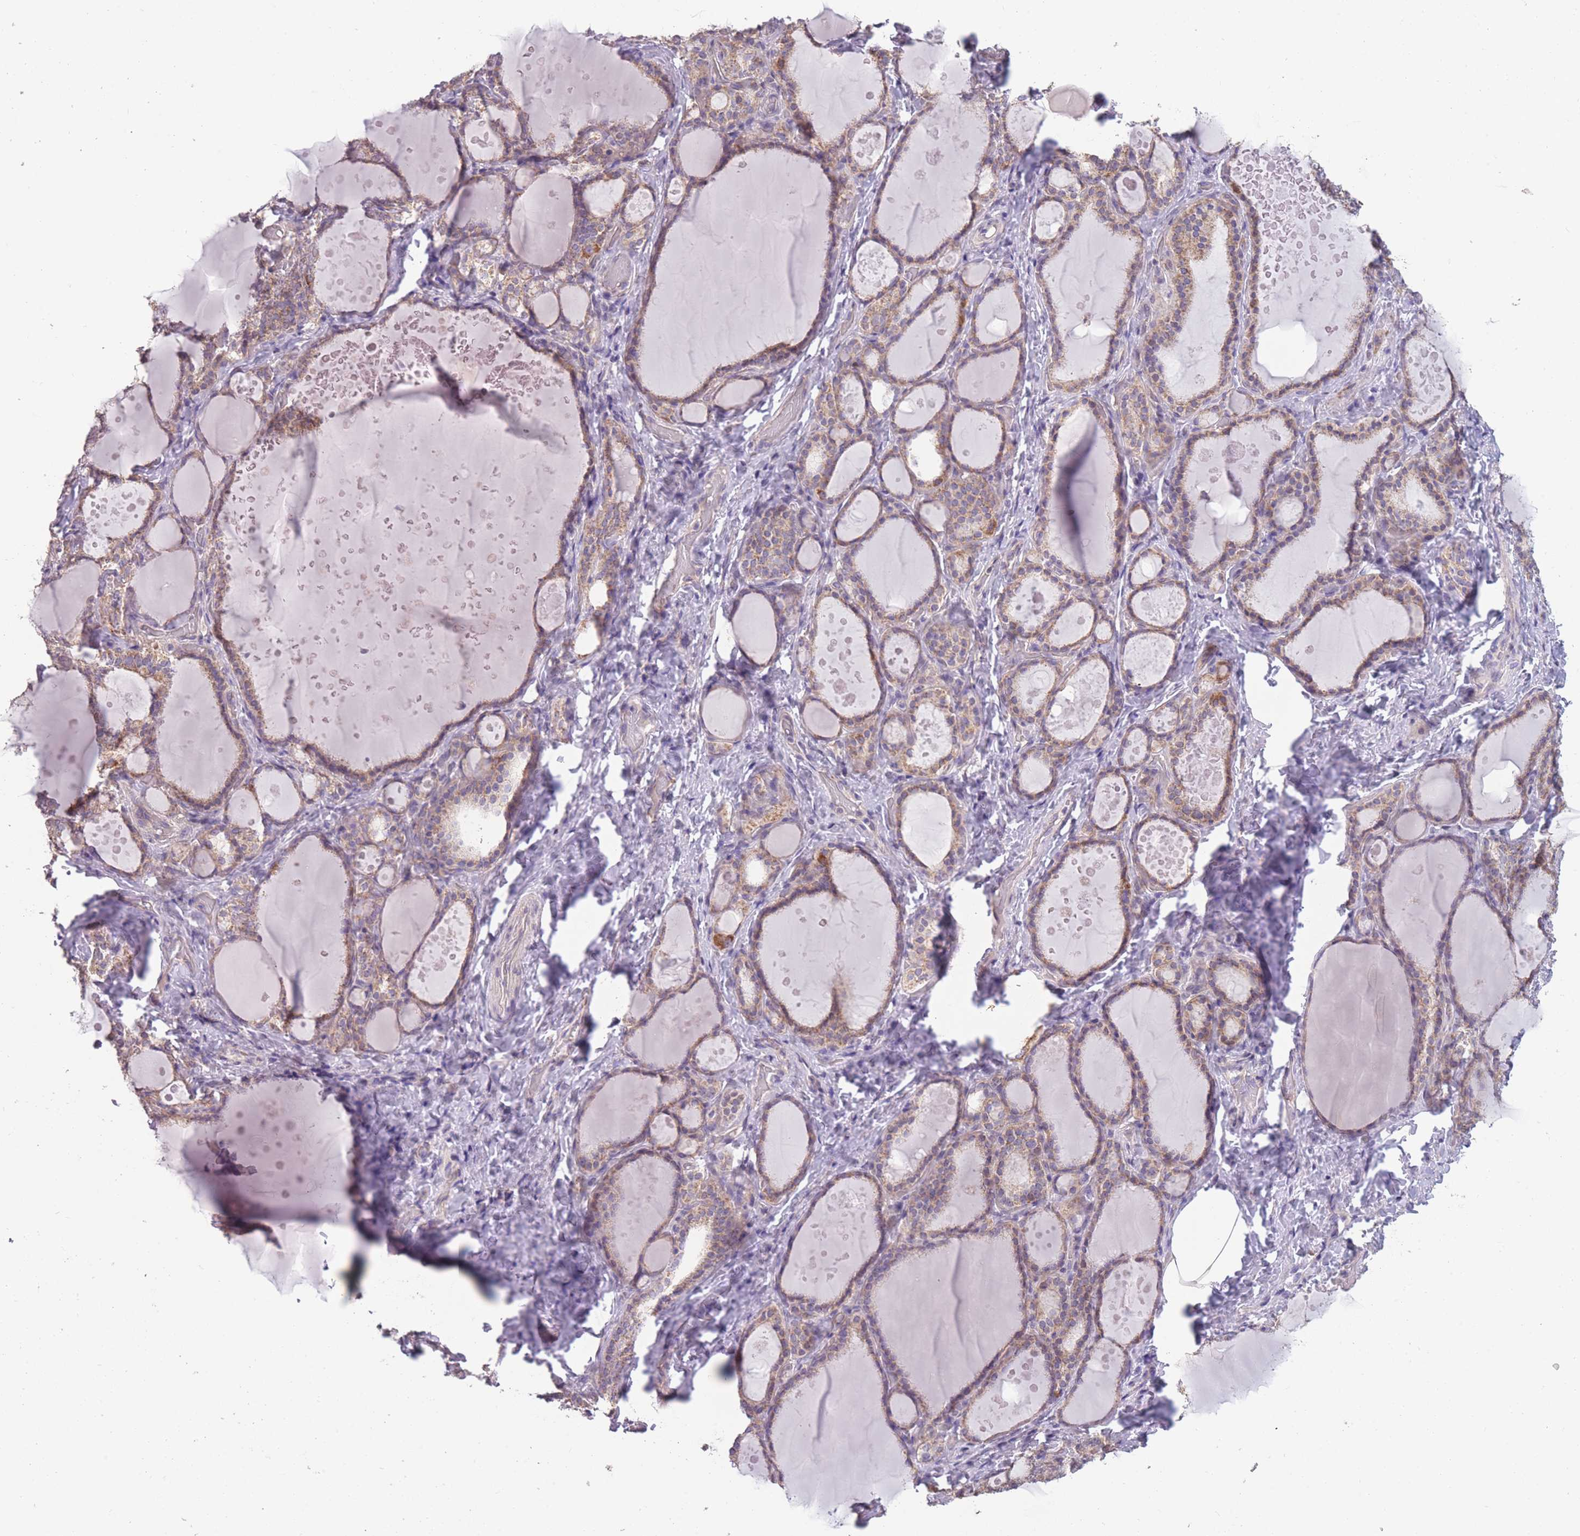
{"staining": {"intensity": "weak", "quantity": "25%-75%", "location": "cytoplasmic/membranous"}, "tissue": "thyroid gland", "cell_type": "Glandular cells", "image_type": "normal", "snomed": [{"axis": "morphology", "description": "Normal tissue, NOS"}, {"axis": "topography", "description": "Thyroid gland"}], "caption": "Protein positivity by immunohistochemistry (IHC) shows weak cytoplasmic/membranous staining in approximately 25%-75% of glandular cells in unremarkable thyroid gland. Ihc stains the protein in brown and the nuclei are stained blue.", "gene": "MRPS18C", "patient": {"sex": "female", "age": 46}}